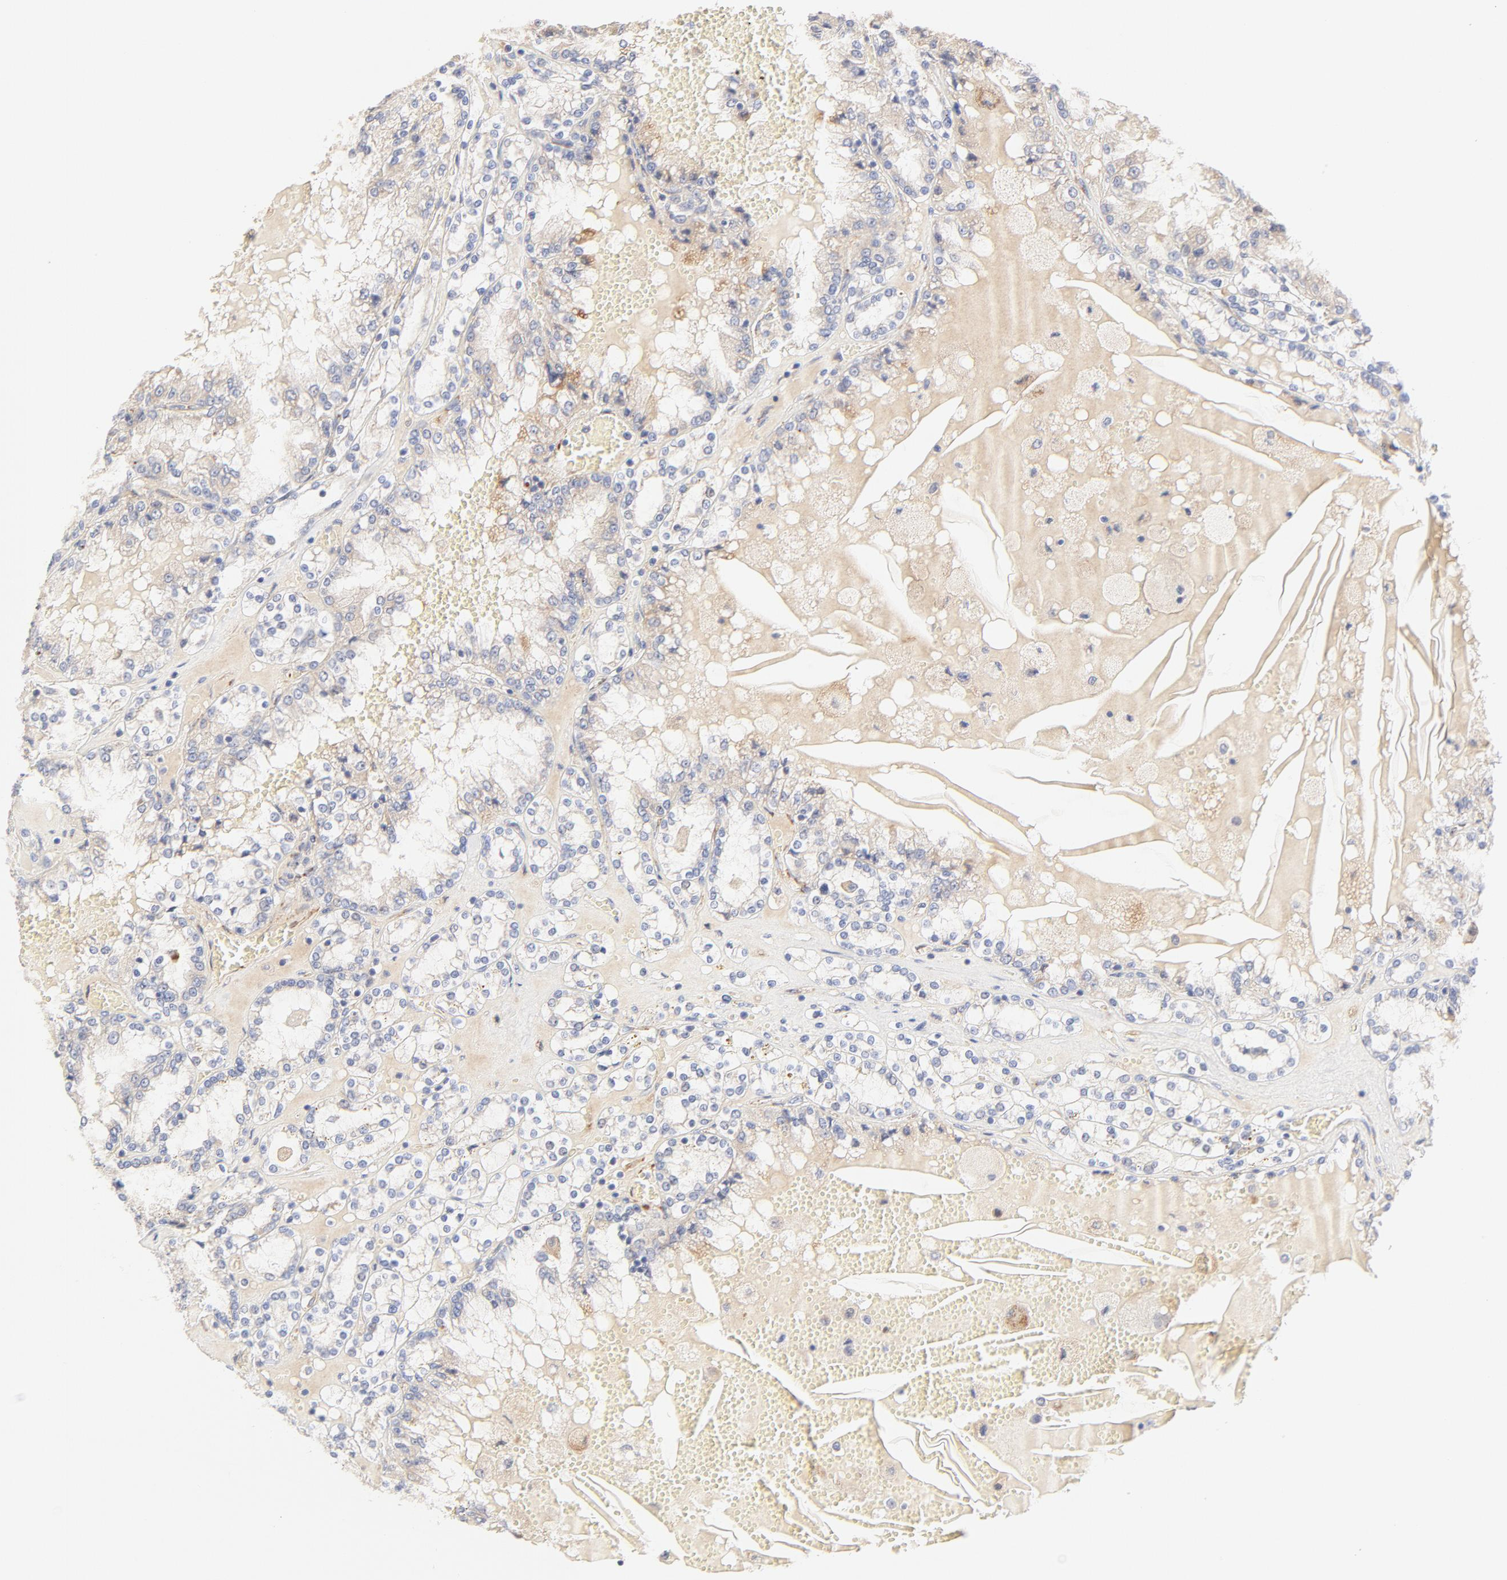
{"staining": {"intensity": "negative", "quantity": "none", "location": "none"}, "tissue": "renal cancer", "cell_type": "Tumor cells", "image_type": "cancer", "snomed": [{"axis": "morphology", "description": "Adenocarcinoma, NOS"}, {"axis": "topography", "description": "Kidney"}], "caption": "The immunohistochemistry photomicrograph has no significant expression in tumor cells of adenocarcinoma (renal) tissue.", "gene": "MTERF2", "patient": {"sex": "female", "age": 56}}